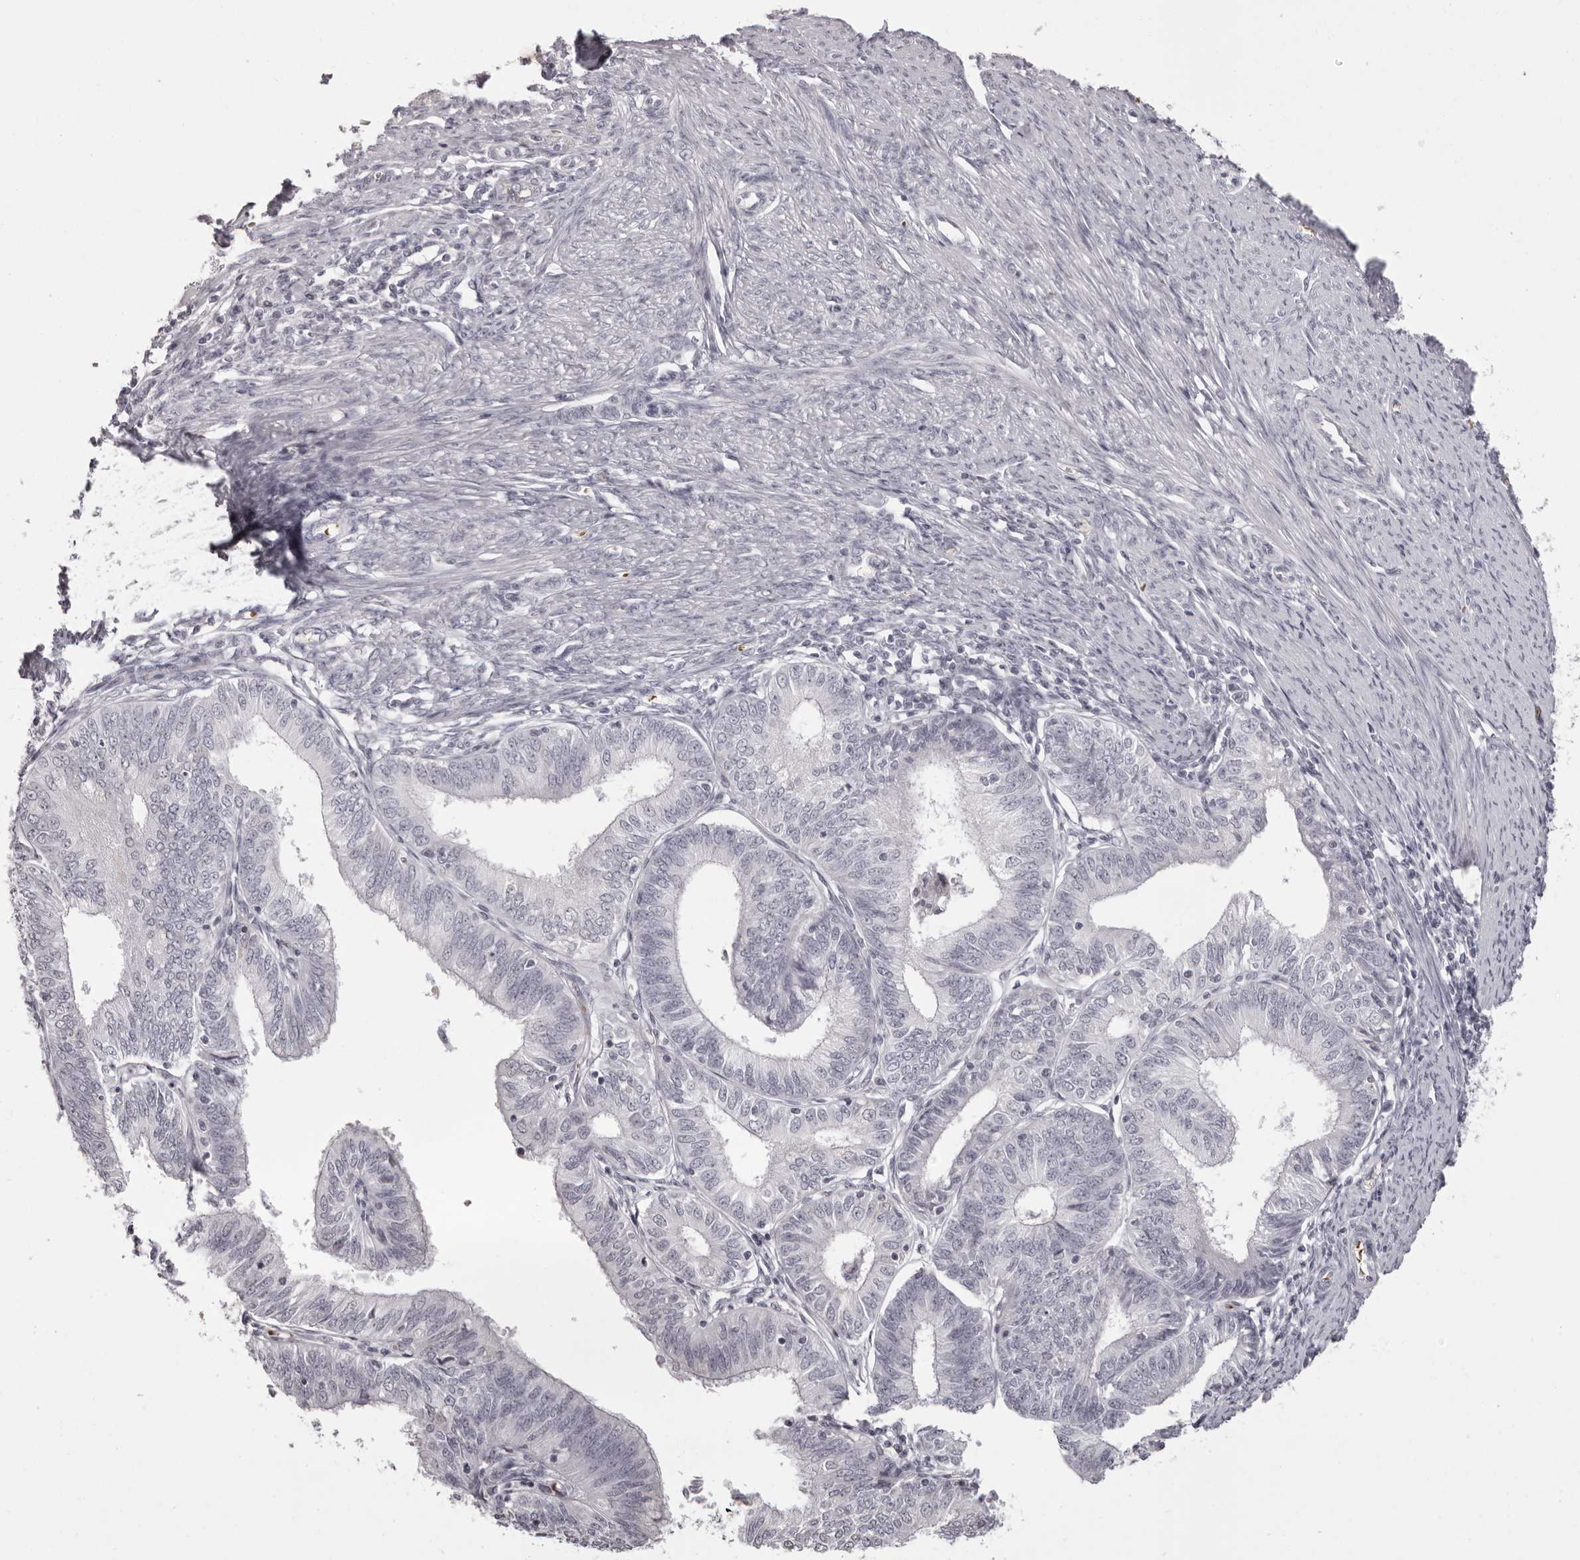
{"staining": {"intensity": "negative", "quantity": "none", "location": "none"}, "tissue": "endometrial cancer", "cell_type": "Tumor cells", "image_type": "cancer", "snomed": [{"axis": "morphology", "description": "Adenocarcinoma, NOS"}, {"axis": "topography", "description": "Endometrium"}], "caption": "Adenocarcinoma (endometrial) stained for a protein using IHC shows no staining tumor cells.", "gene": "C8orf74", "patient": {"sex": "female", "age": 51}}